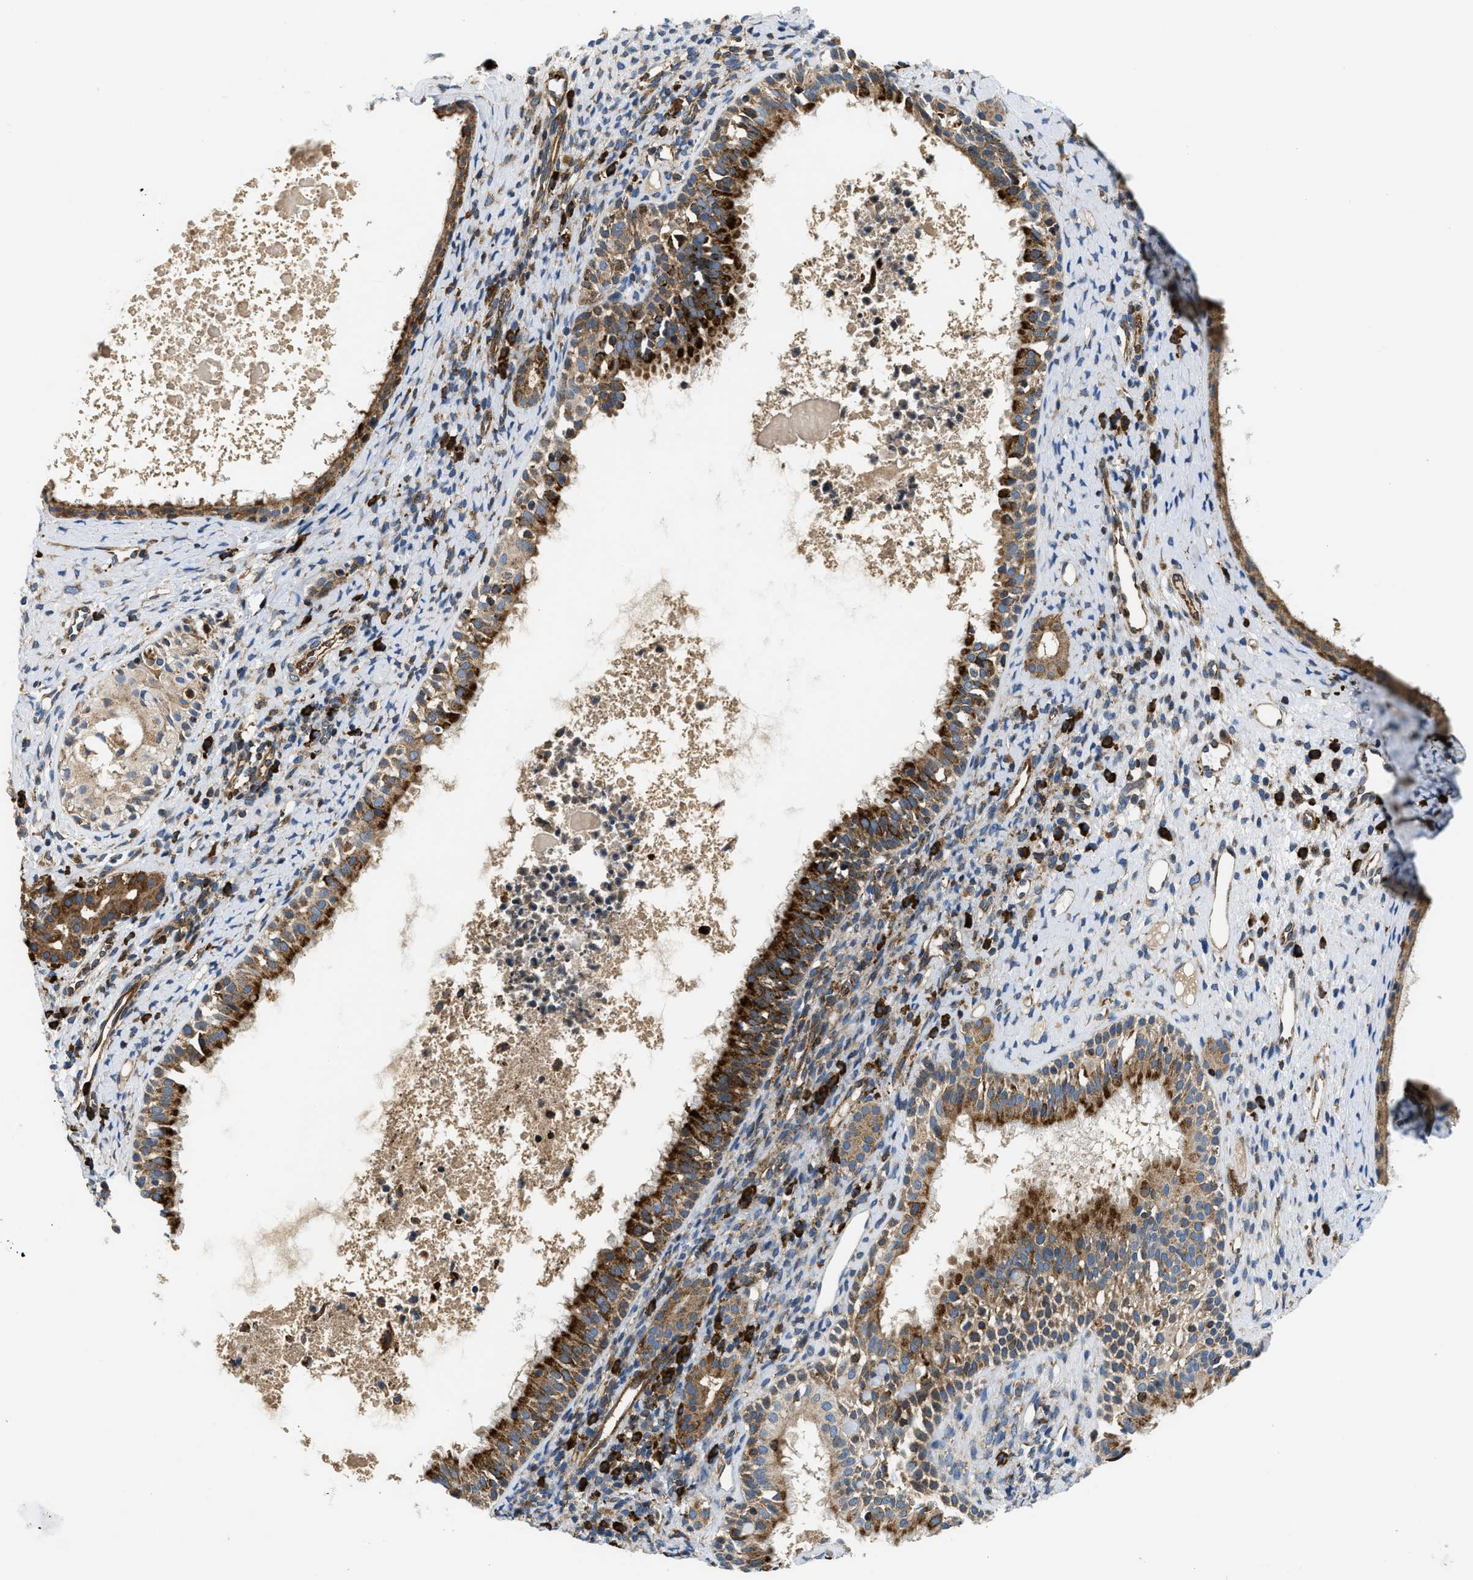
{"staining": {"intensity": "strong", "quantity": ">75%", "location": "cytoplasmic/membranous"}, "tissue": "nasopharynx", "cell_type": "Respiratory epithelial cells", "image_type": "normal", "snomed": [{"axis": "morphology", "description": "Normal tissue, NOS"}, {"axis": "topography", "description": "Nasopharynx"}], "caption": "Immunohistochemistry photomicrograph of normal nasopharynx stained for a protein (brown), which displays high levels of strong cytoplasmic/membranous positivity in approximately >75% of respiratory epithelial cells.", "gene": "CSPG4", "patient": {"sex": "male", "age": 22}}